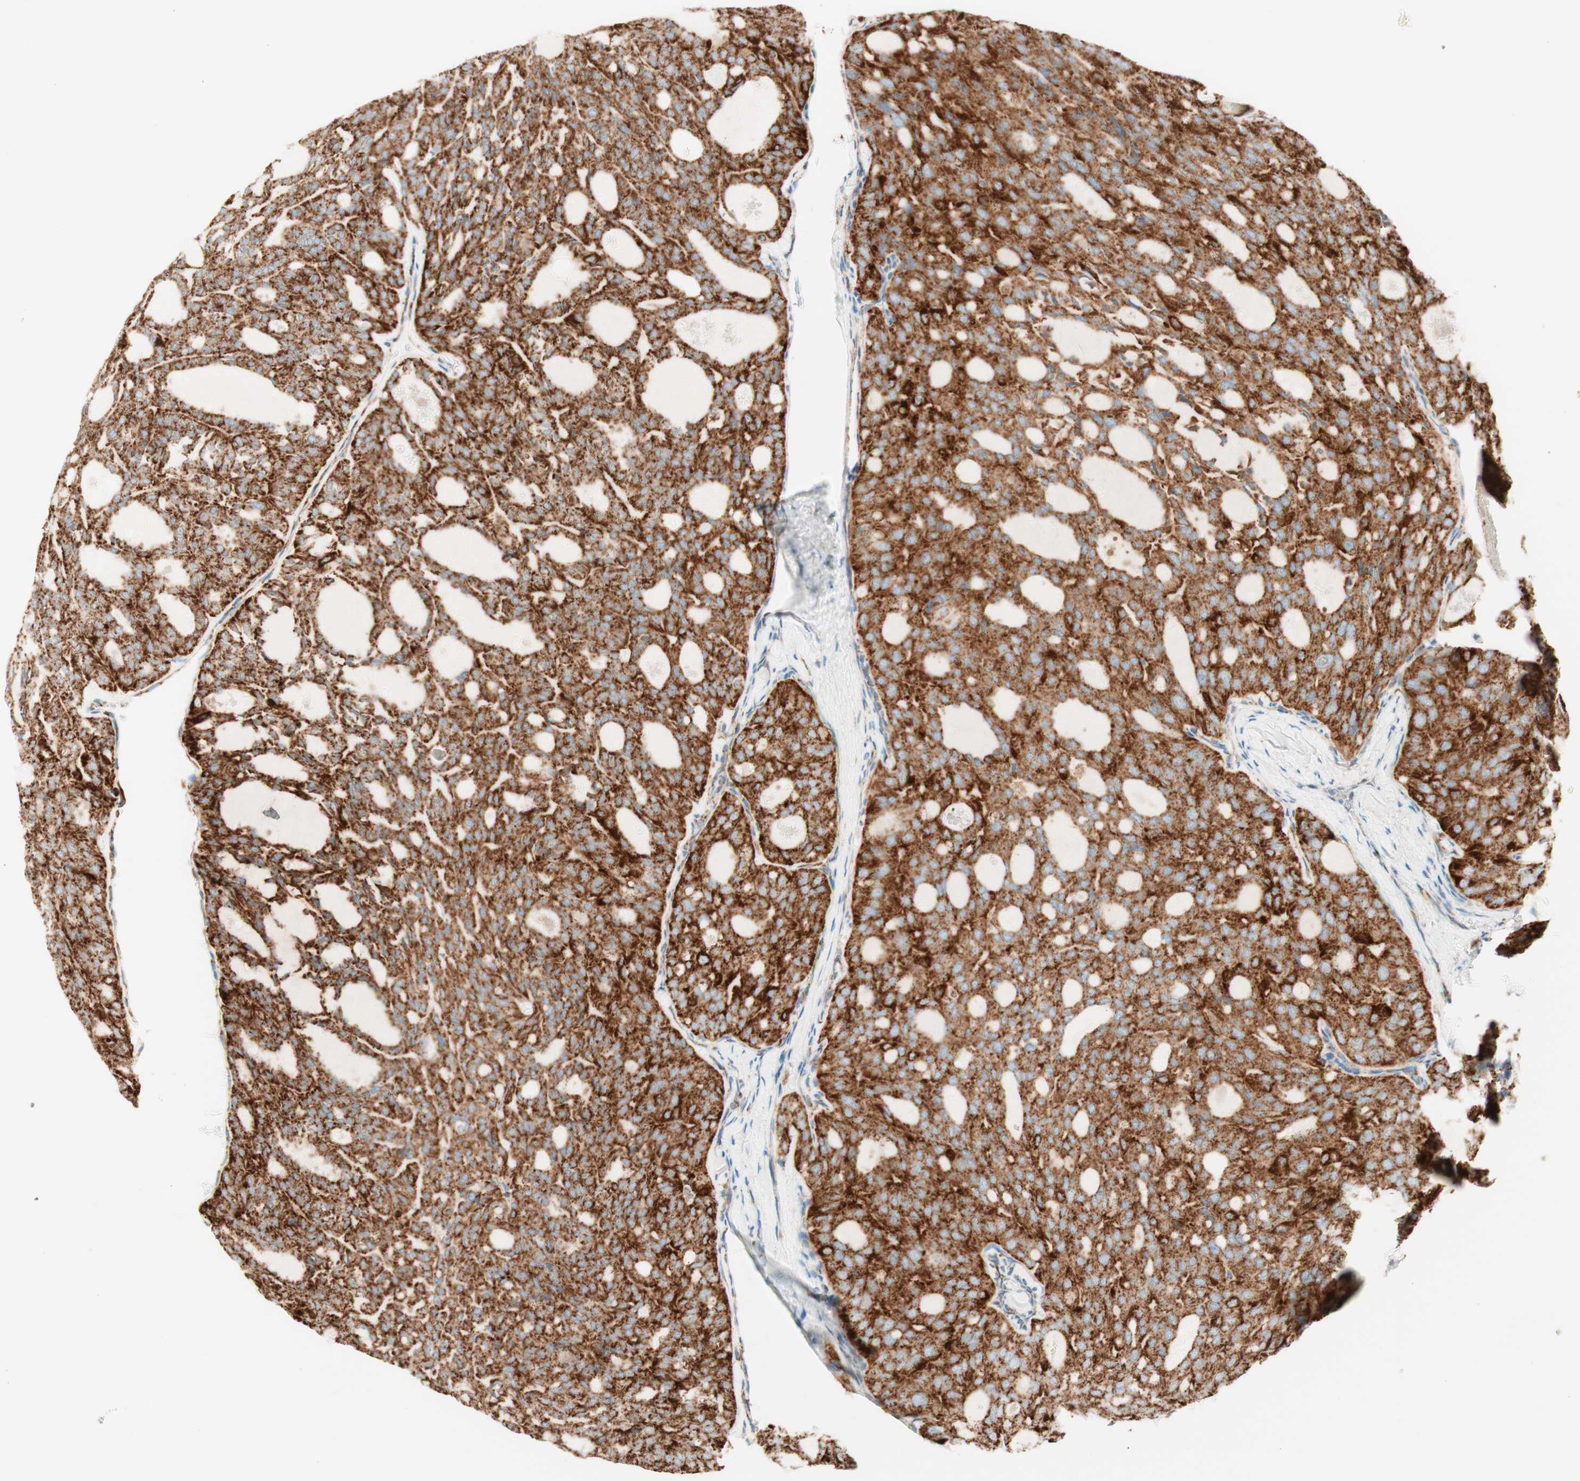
{"staining": {"intensity": "strong", "quantity": ">75%", "location": "cytoplasmic/membranous"}, "tissue": "thyroid cancer", "cell_type": "Tumor cells", "image_type": "cancer", "snomed": [{"axis": "morphology", "description": "Follicular adenoma carcinoma, NOS"}, {"axis": "topography", "description": "Thyroid gland"}], "caption": "Tumor cells show high levels of strong cytoplasmic/membranous staining in about >75% of cells in thyroid cancer (follicular adenoma carcinoma). The staining was performed using DAB (3,3'-diaminobenzidine) to visualize the protein expression in brown, while the nuclei were stained in blue with hematoxylin (Magnification: 20x).", "gene": "TOMM20", "patient": {"sex": "male", "age": 75}}